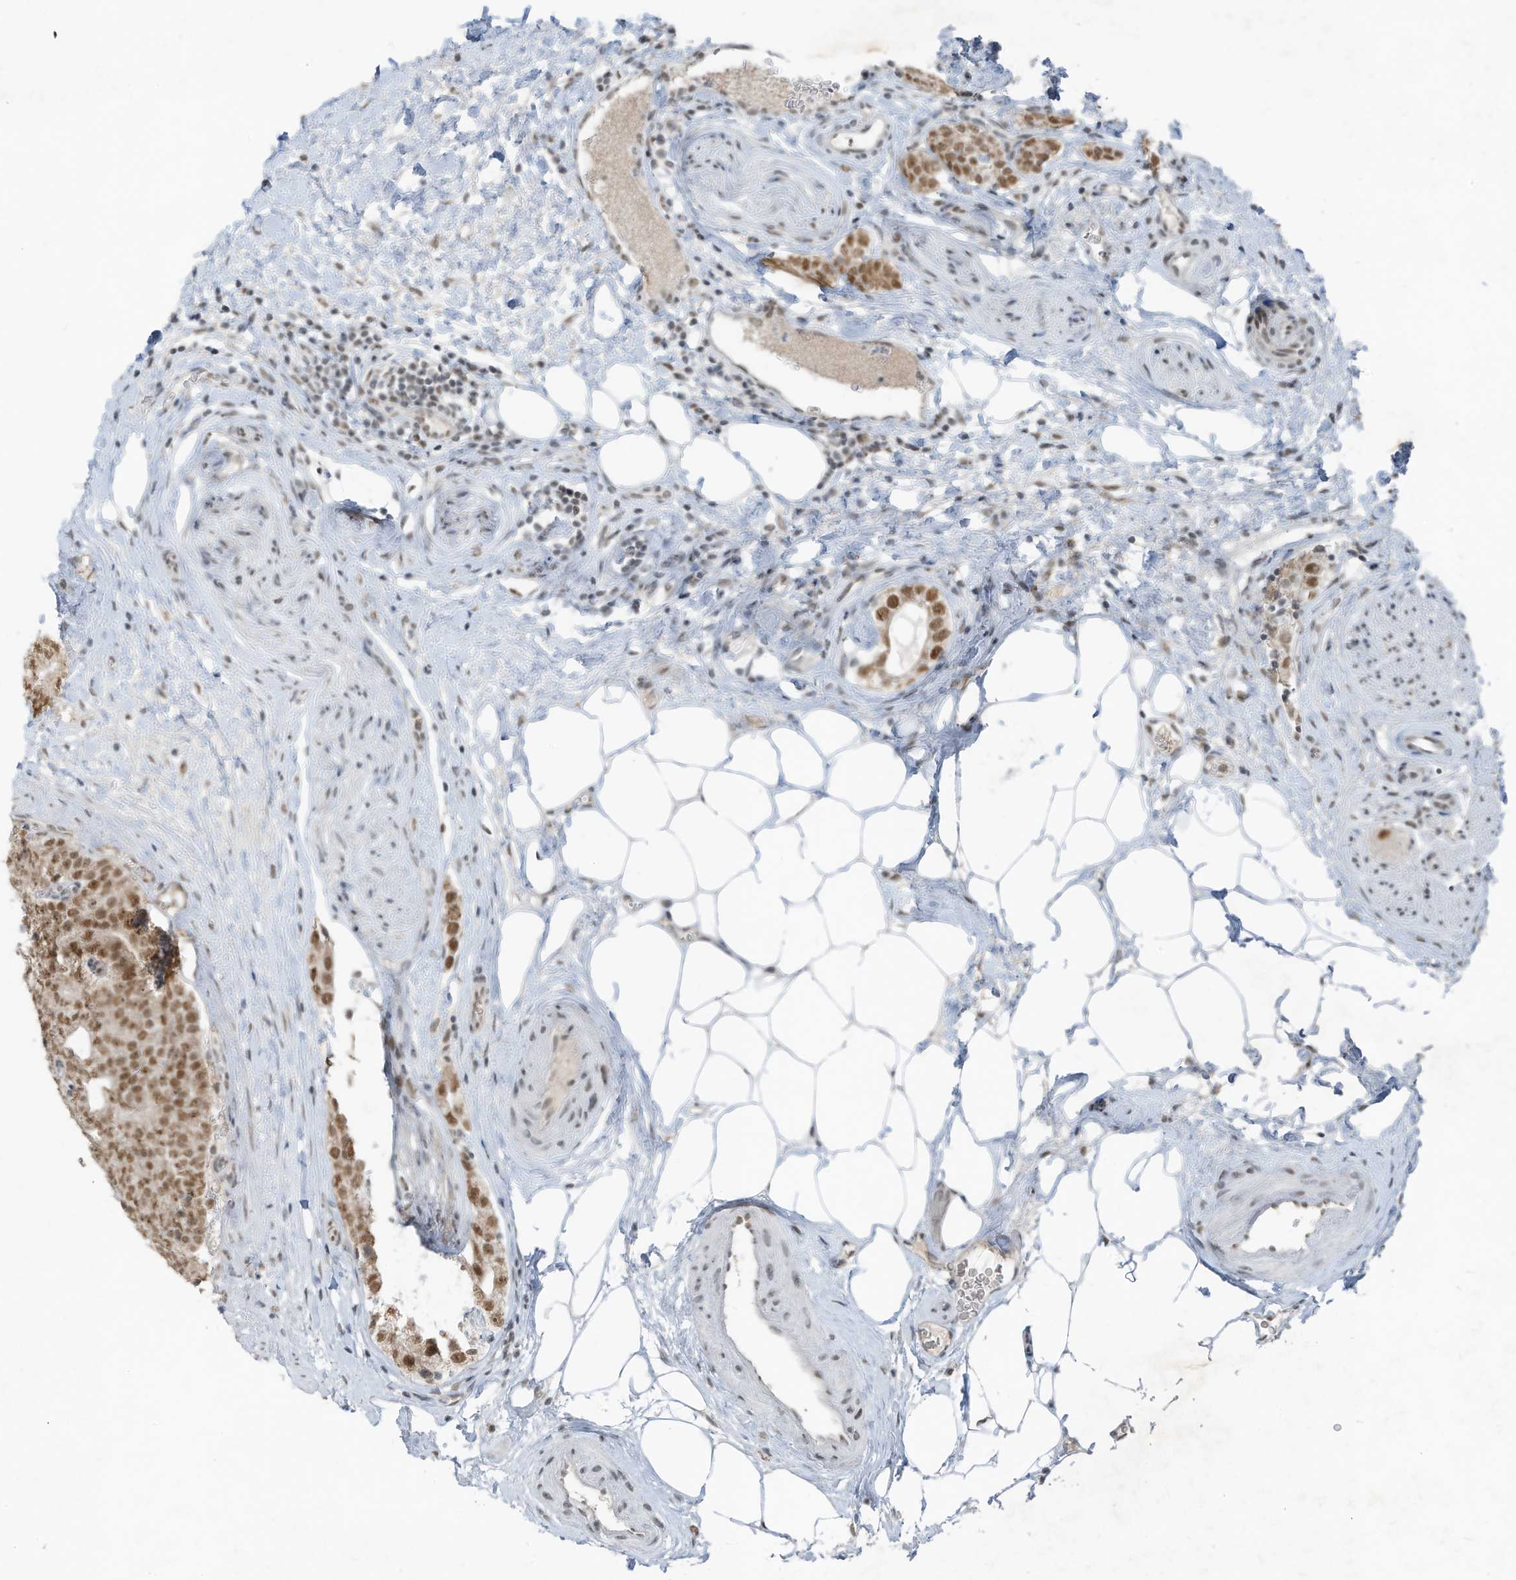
{"staining": {"intensity": "moderate", "quantity": ">75%", "location": "nuclear"}, "tissue": "prostate cancer", "cell_type": "Tumor cells", "image_type": "cancer", "snomed": [{"axis": "morphology", "description": "Adenocarcinoma, High grade"}, {"axis": "topography", "description": "Prostate"}], "caption": "An immunohistochemistry (IHC) image of tumor tissue is shown. Protein staining in brown shows moderate nuclear positivity in high-grade adenocarcinoma (prostate) within tumor cells.", "gene": "WRNIP1", "patient": {"sex": "male", "age": 56}}